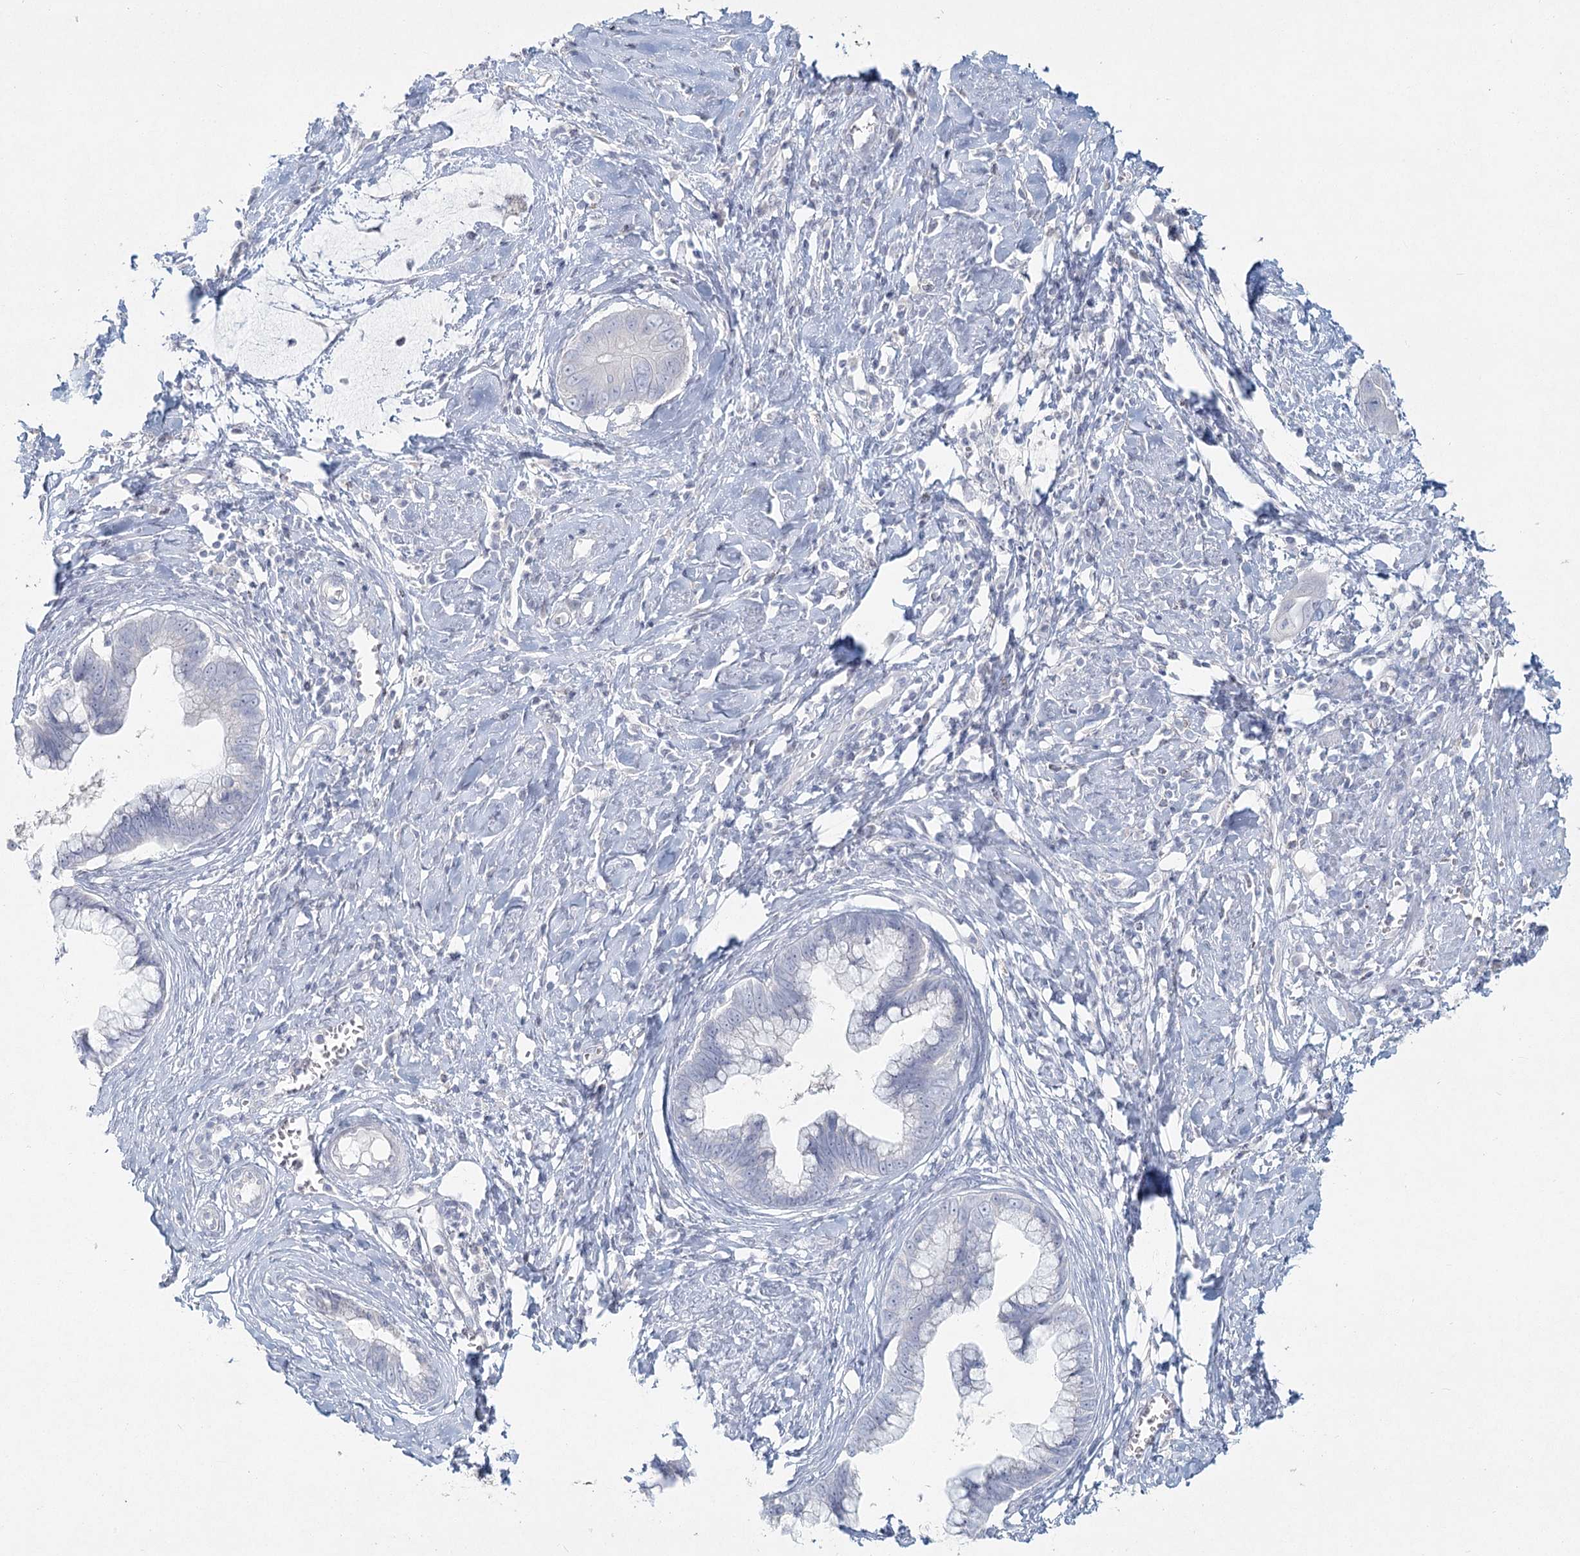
{"staining": {"intensity": "negative", "quantity": "none", "location": "none"}, "tissue": "cervical cancer", "cell_type": "Tumor cells", "image_type": "cancer", "snomed": [{"axis": "morphology", "description": "Adenocarcinoma, NOS"}, {"axis": "topography", "description": "Cervix"}], "caption": "The micrograph shows no significant positivity in tumor cells of cervical cancer (adenocarcinoma).", "gene": "LRP2BP", "patient": {"sex": "female", "age": 44}}